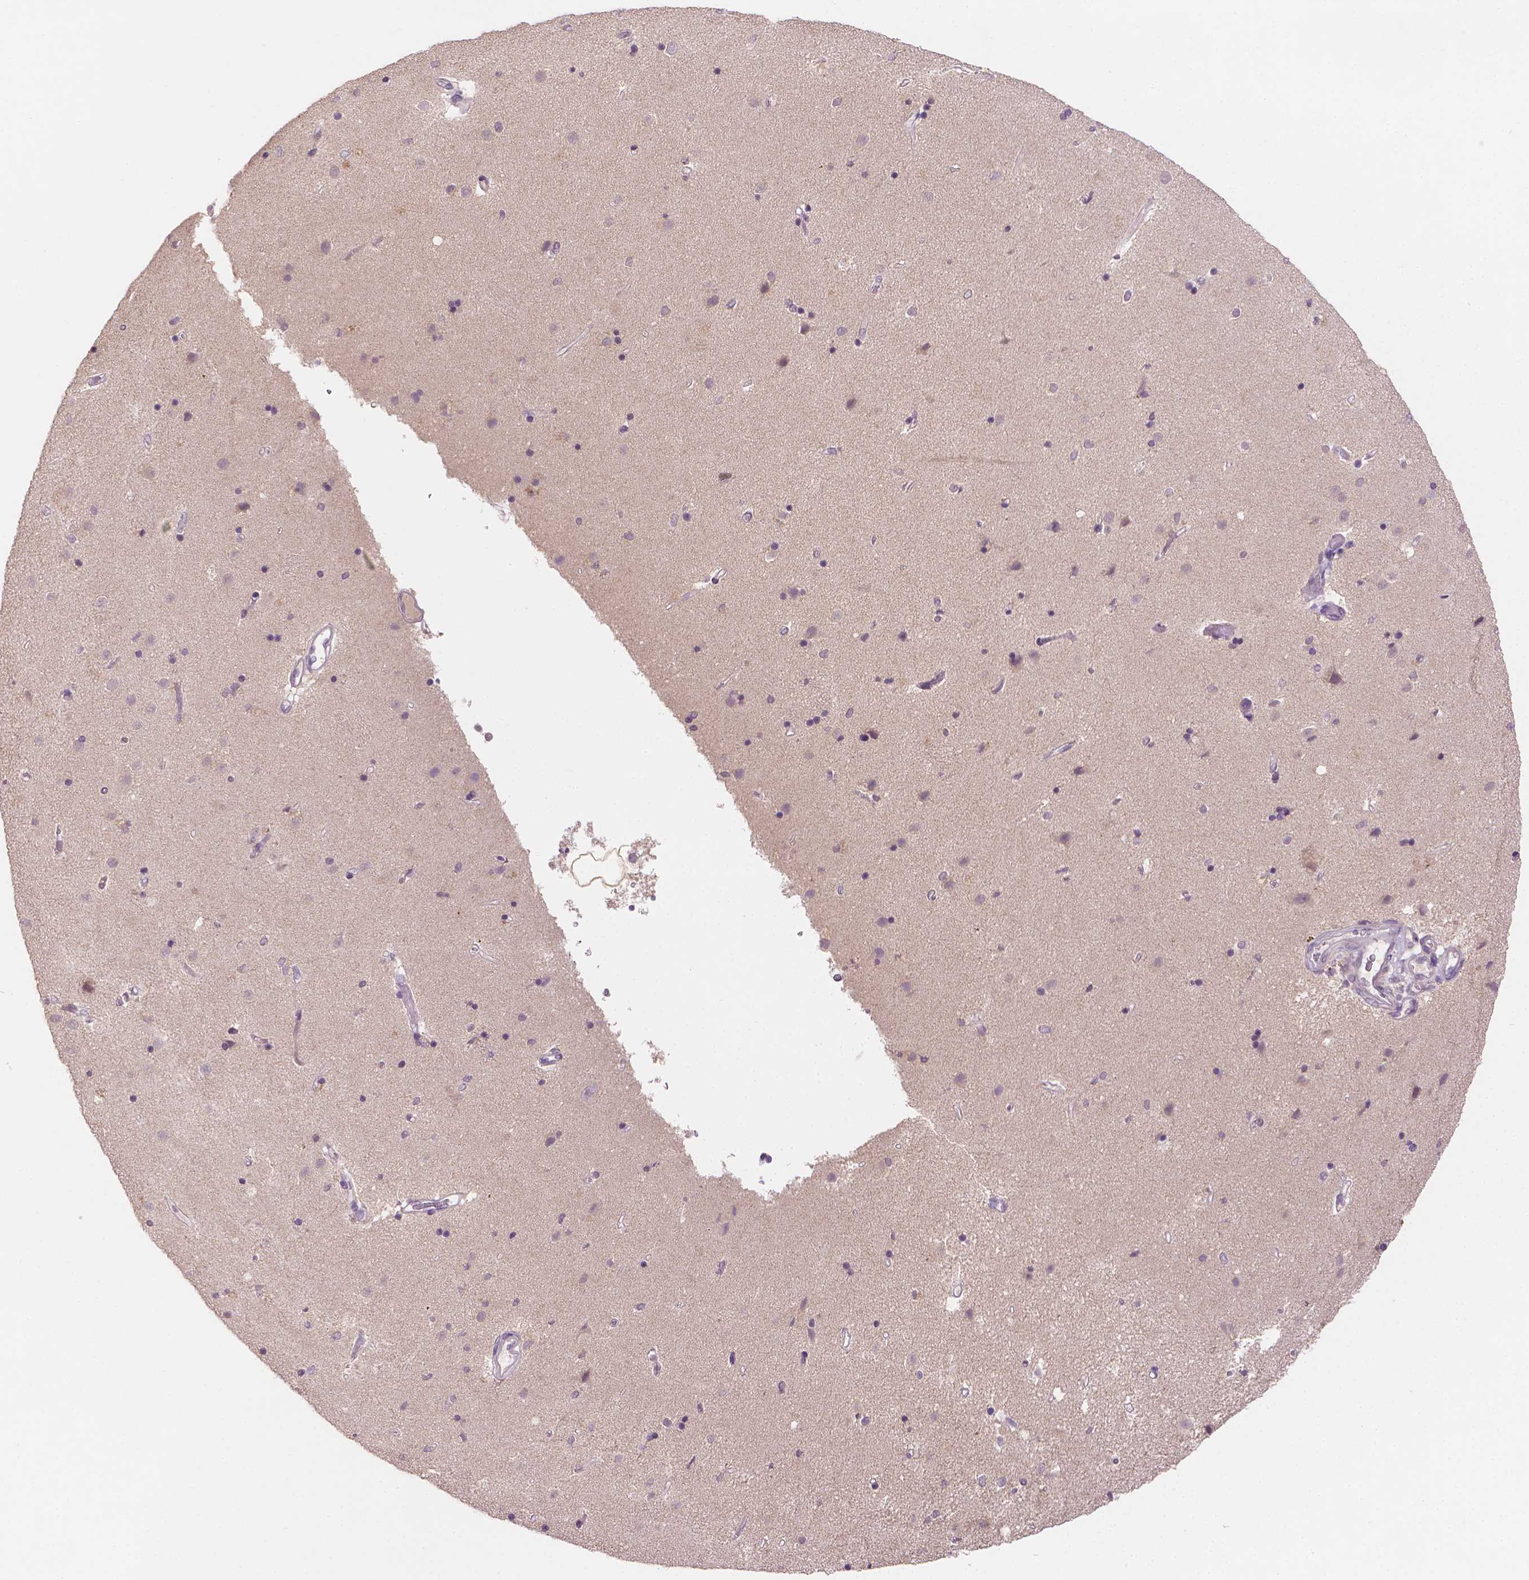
{"staining": {"intensity": "negative", "quantity": "none", "location": "none"}, "tissue": "caudate", "cell_type": "Glial cells", "image_type": "normal", "snomed": [{"axis": "morphology", "description": "Normal tissue, NOS"}, {"axis": "topography", "description": "Lateral ventricle wall"}], "caption": "The micrograph demonstrates no staining of glial cells in normal caudate.", "gene": "FASN", "patient": {"sex": "female", "age": 71}}